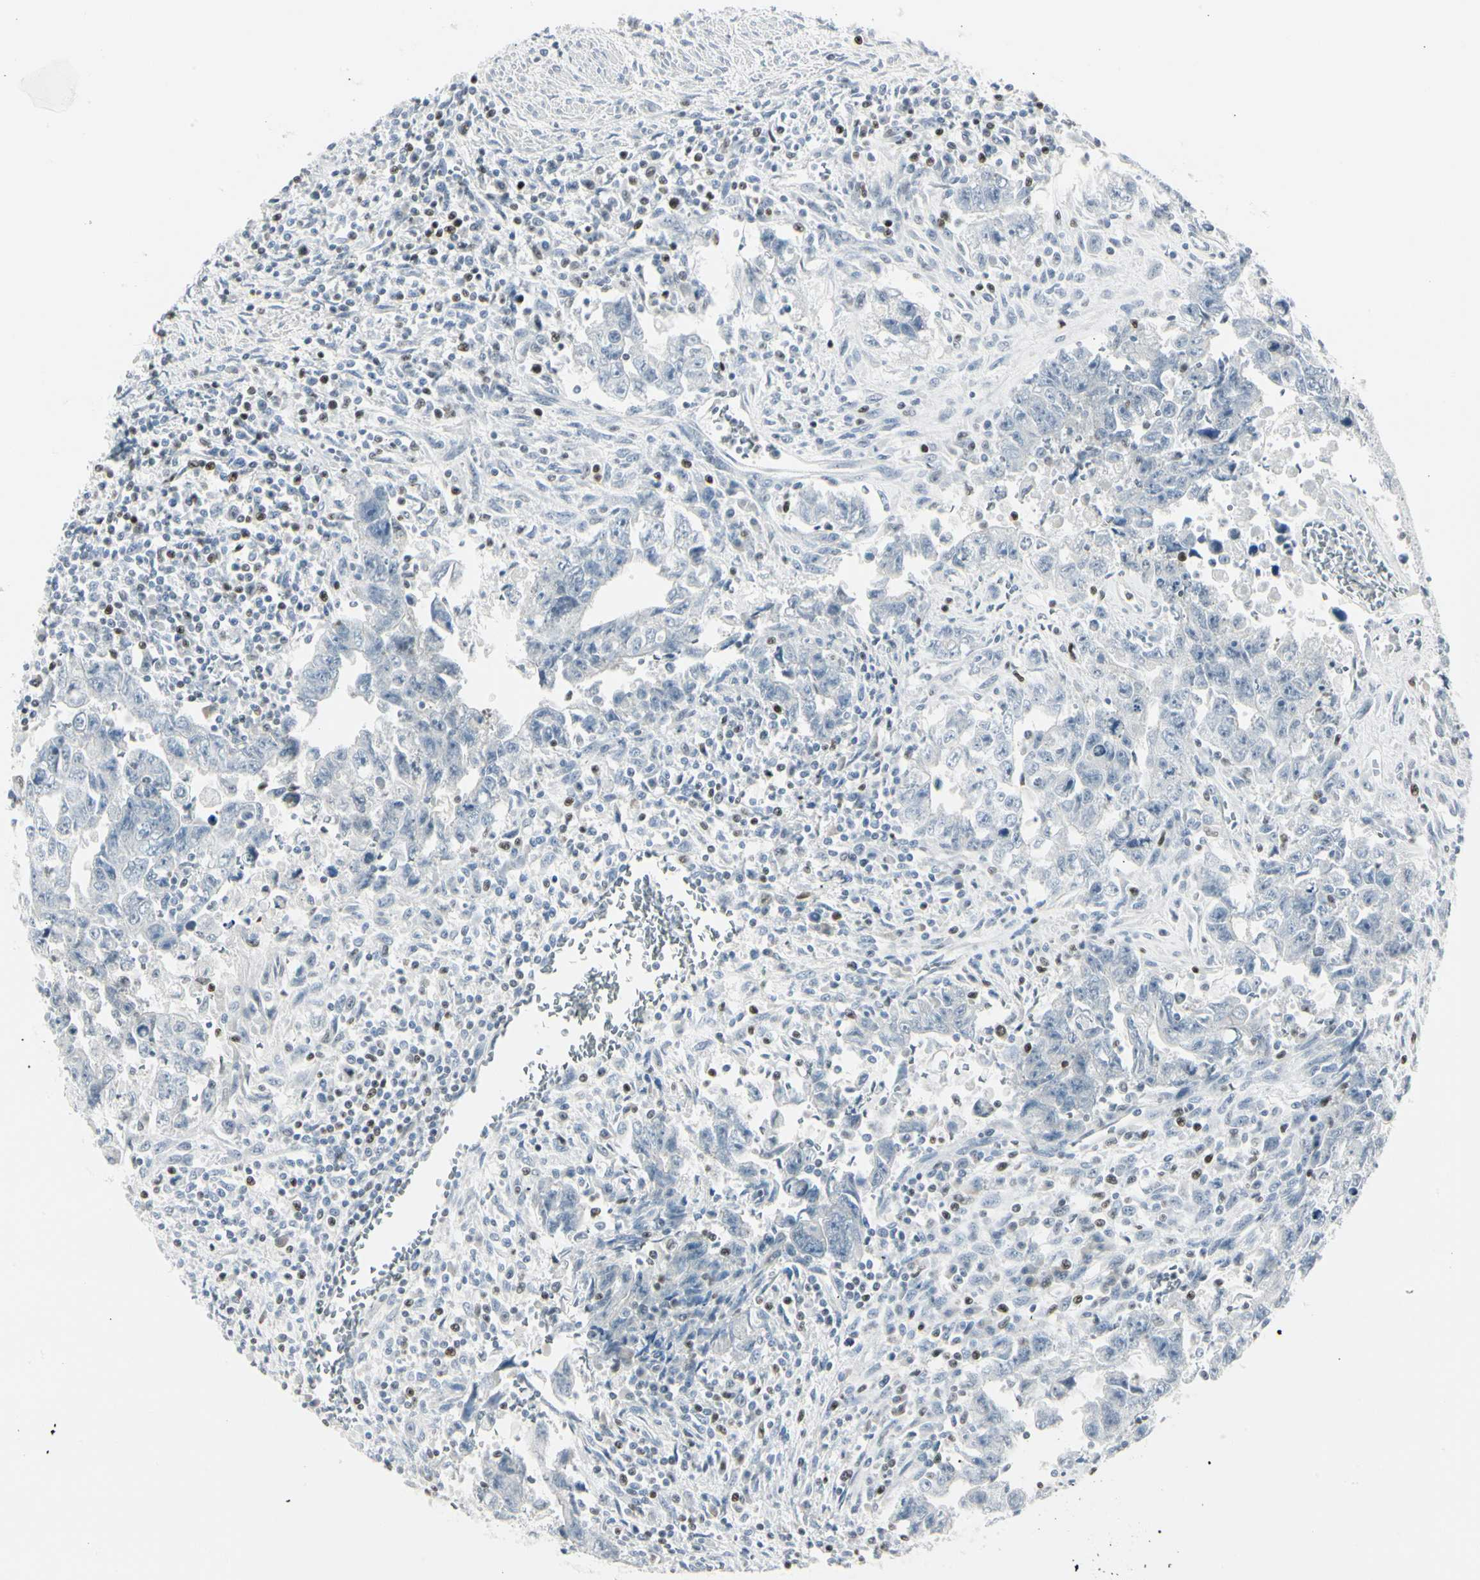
{"staining": {"intensity": "negative", "quantity": "none", "location": "none"}, "tissue": "testis cancer", "cell_type": "Tumor cells", "image_type": "cancer", "snomed": [{"axis": "morphology", "description": "Carcinoma, Embryonal, NOS"}, {"axis": "topography", "description": "Testis"}], "caption": "DAB immunohistochemical staining of testis cancer exhibits no significant expression in tumor cells. The staining was performed using DAB (3,3'-diaminobenzidine) to visualize the protein expression in brown, while the nuclei were stained in blue with hematoxylin (Magnification: 20x).", "gene": "ZBTB7B", "patient": {"sex": "male", "age": 28}}